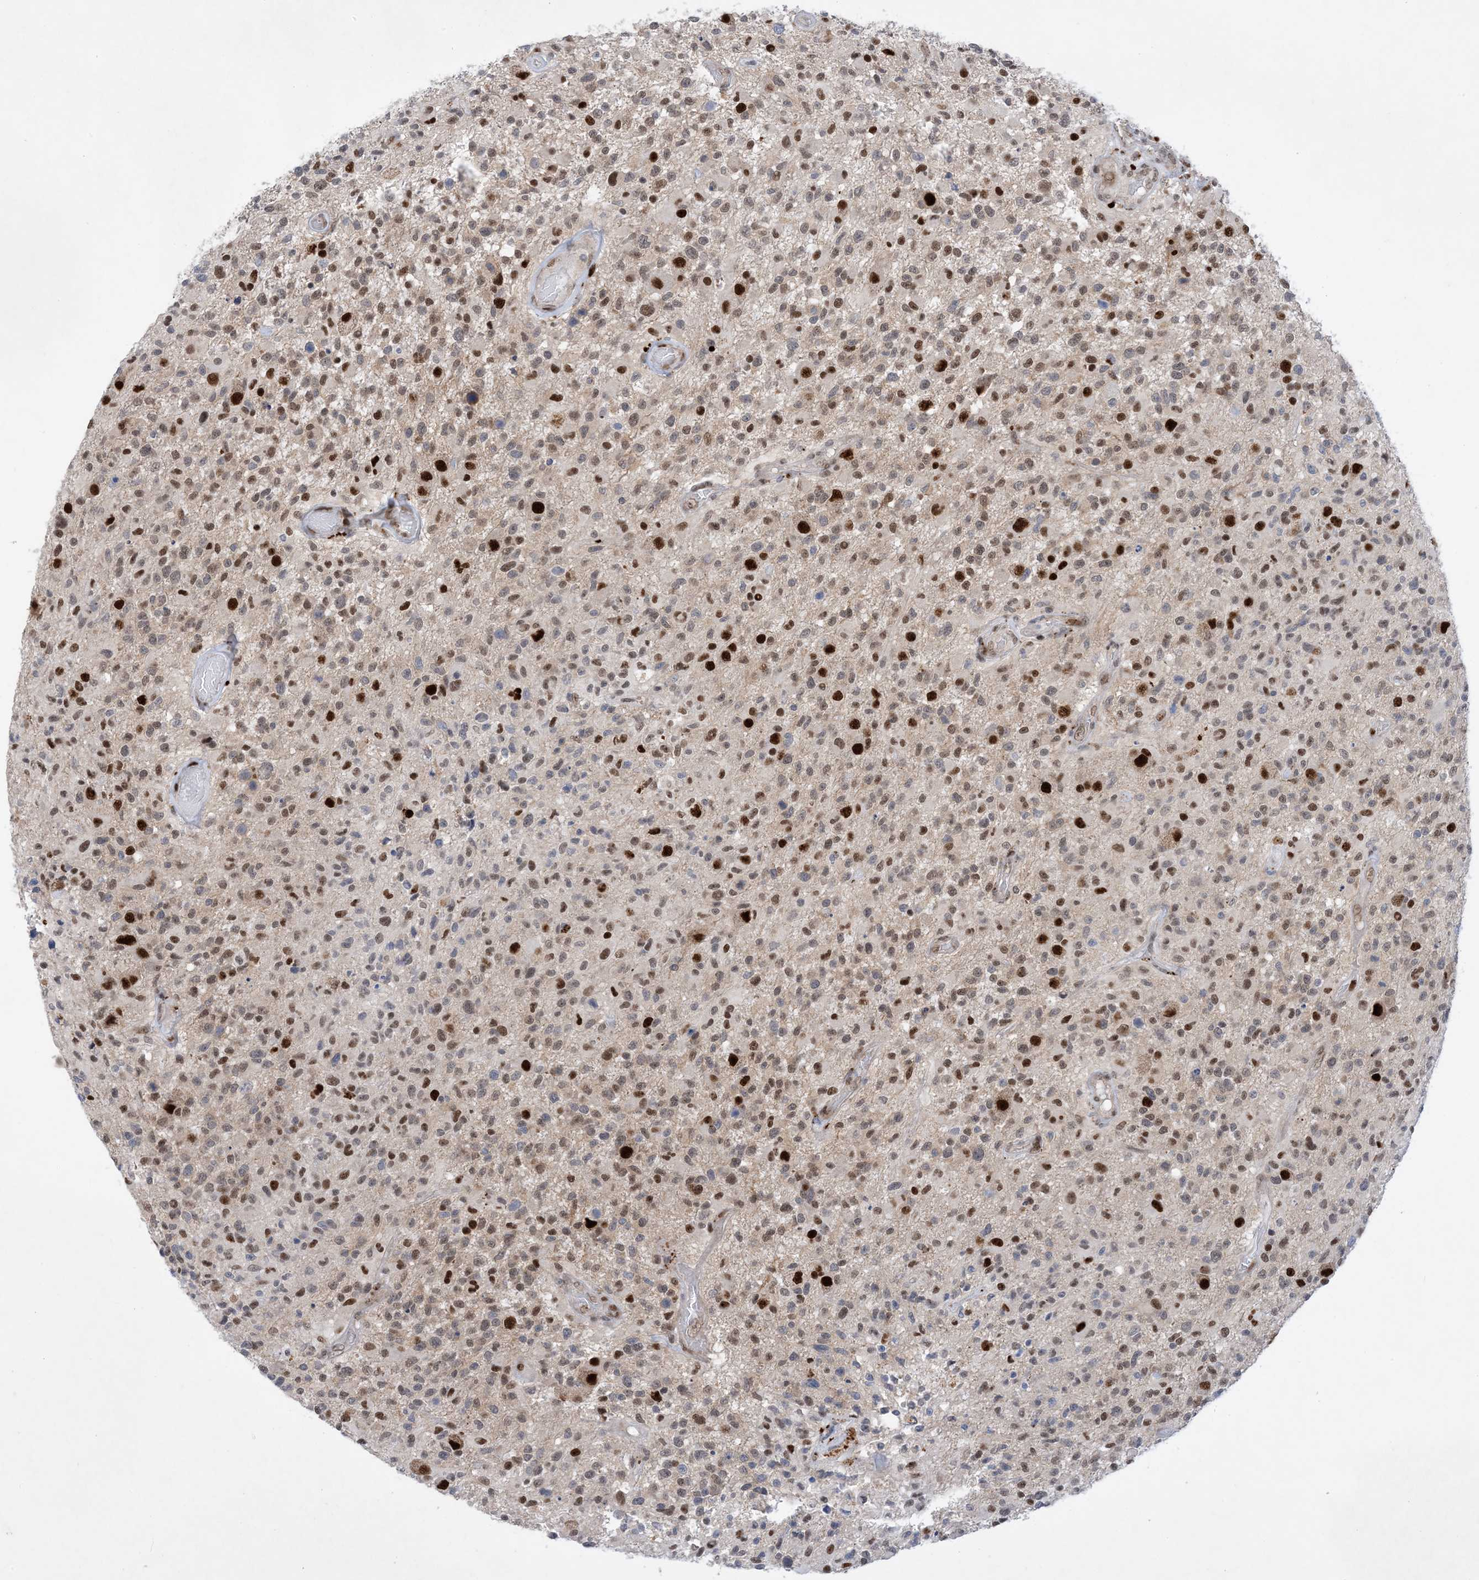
{"staining": {"intensity": "moderate", "quantity": ">75%", "location": "nuclear"}, "tissue": "glioma", "cell_type": "Tumor cells", "image_type": "cancer", "snomed": [{"axis": "morphology", "description": "Glioma, malignant, High grade"}, {"axis": "morphology", "description": "Glioblastoma, NOS"}, {"axis": "topography", "description": "Brain"}], "caption": "DAB (3,3'-diaminobenzidine) immunohistochemical staining of glioma exhibits moderate nuclear protein expression in about >75% of tumor cells. The staining was performed using DAB (3,3'-diaminobenzidine), with brown indicating positive protein expression. Nuclei are stained blue with hematoxylin.", "gene": "TSPYL1", "patient": {"sex": "male", "age": 60}}